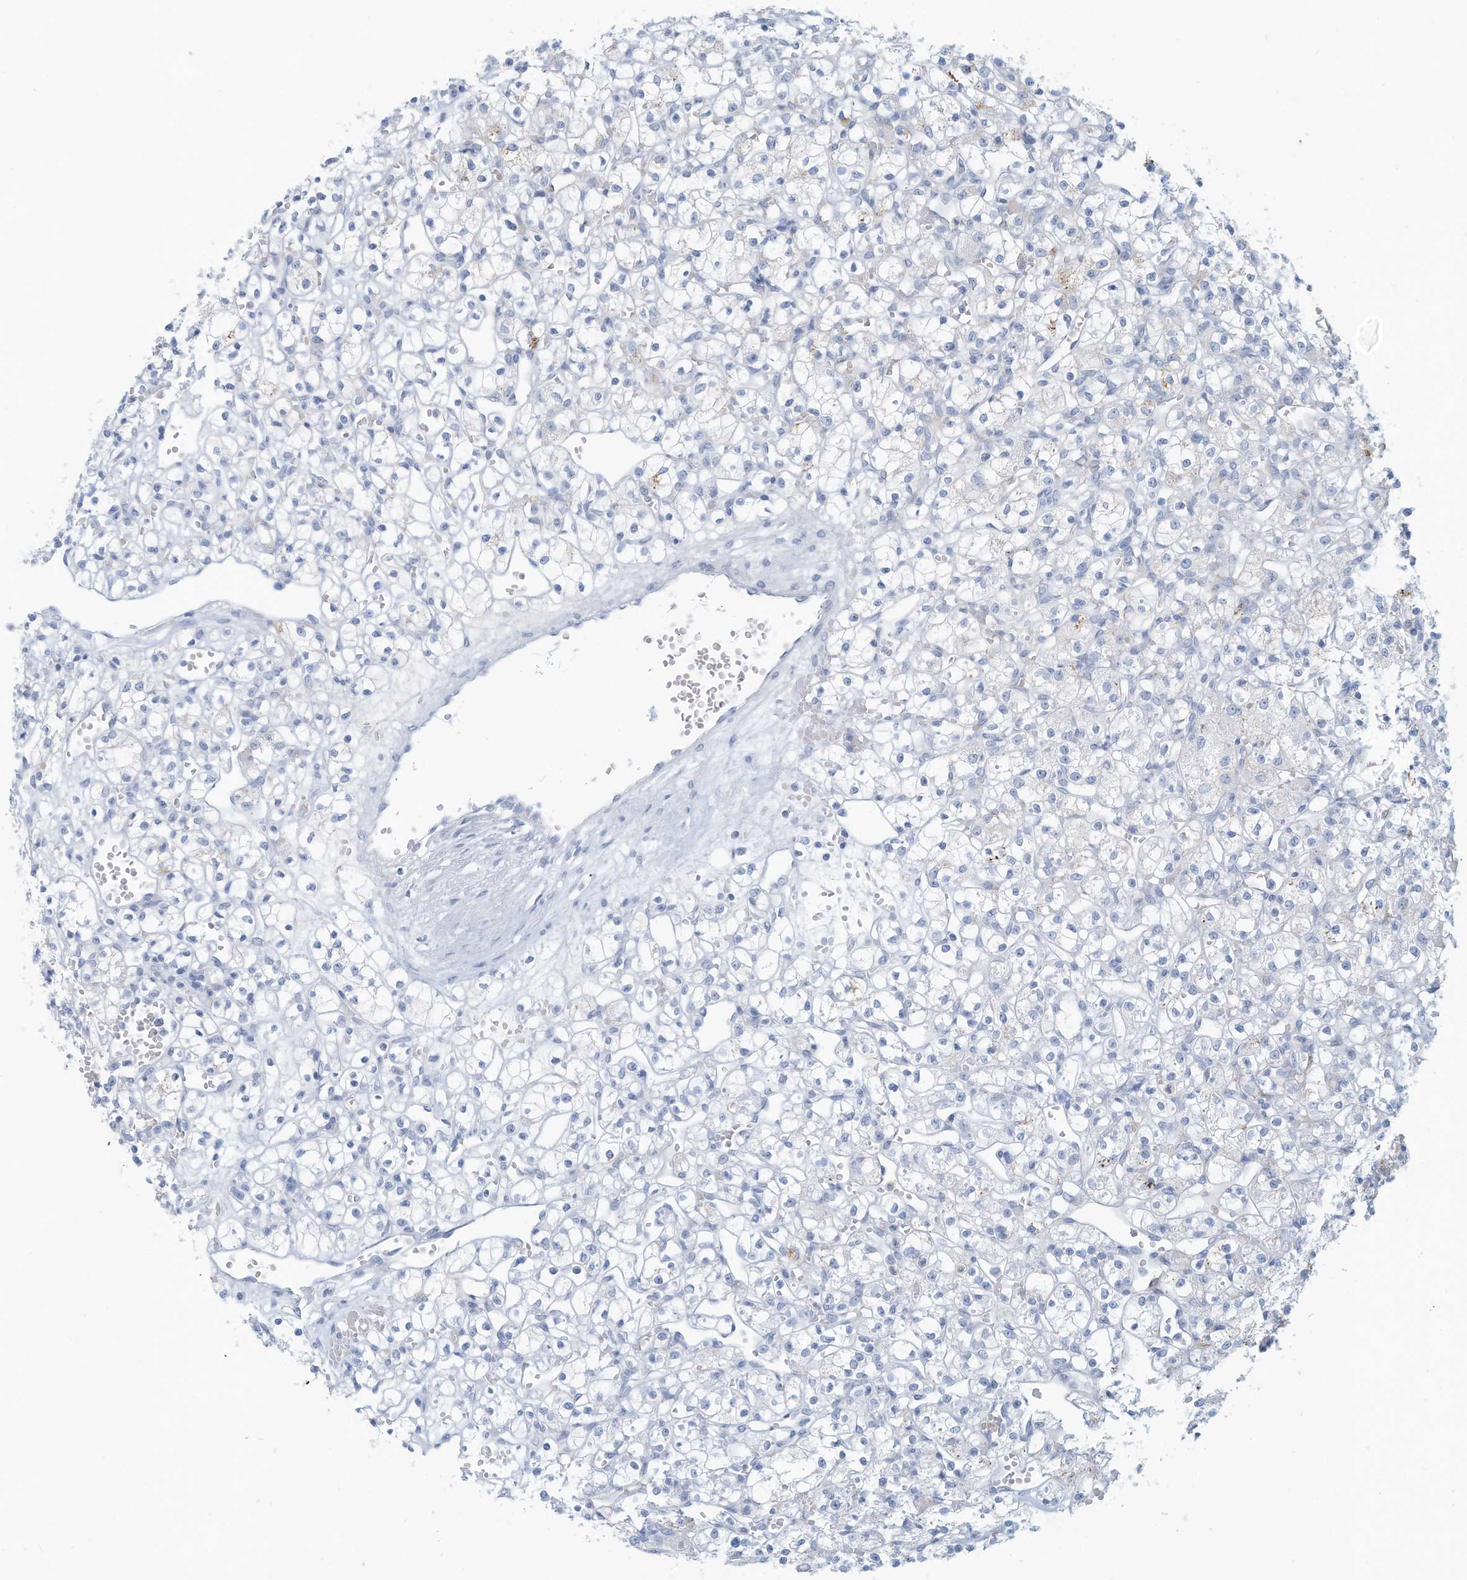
{"staining": {"intensity": "negative", "quantity": "none", "location": "none"}, "tissue": "renal cancer", "cell_type": "Tumor cells", "image_type": "cancer", "snomed": [{"axis": "morphology", "description": "Adenocarcinoma, NOS"}, {"axis": "topography", "description": "Kidney"}], "caption": "Immunohistochemistry histopathology image of neoplastic tissue: renal cancer stained with DAB exhibits no significant protein staining in tumor cells.", "gene": "ERI2", "patient": {"sex": "female", "age": 59}}